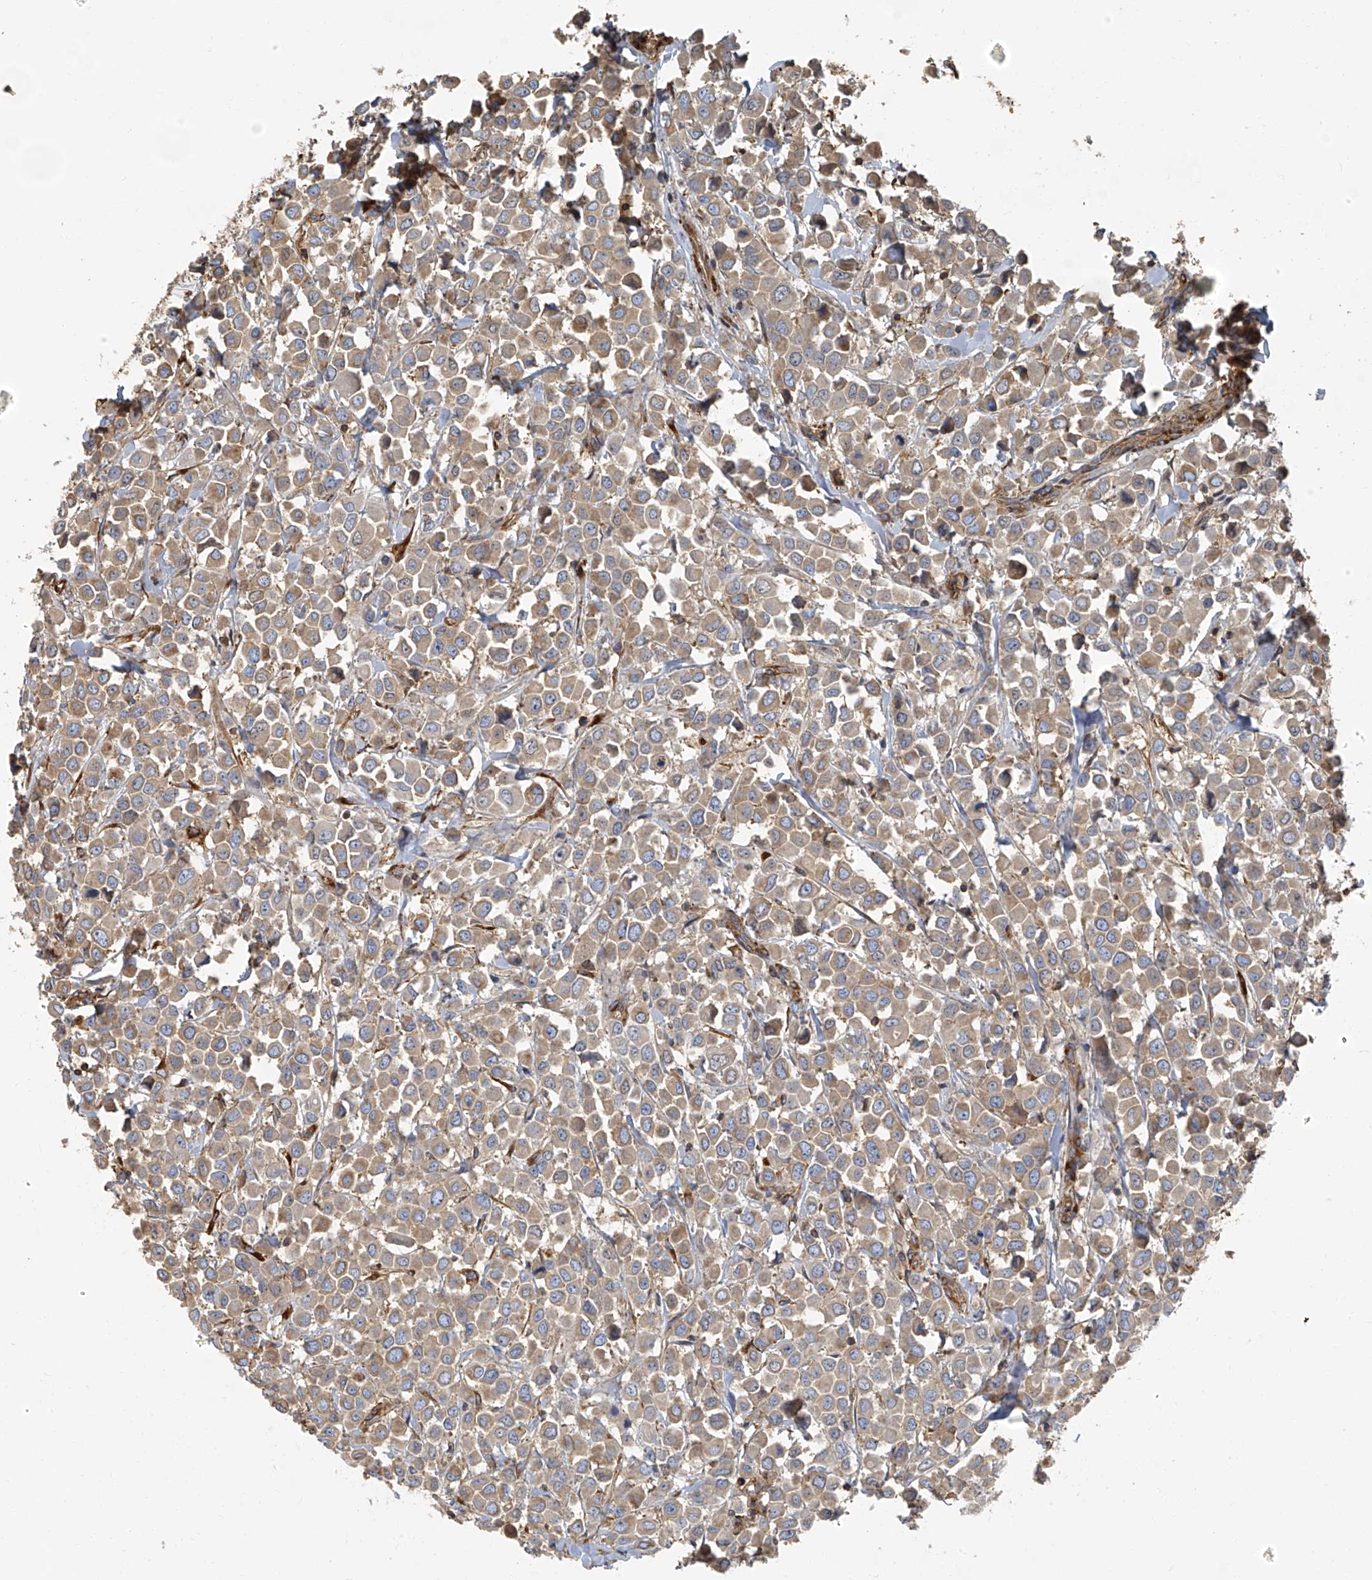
{"staining": {"intensity": "moderate", "quantity": ">75%", "location": "cytoplasmic/membranous"}, "tissue": "breast cancer", "cell_type": "Tumor cells", "image_type": "cancer", "snomed": [{"axis": "morphology", "description": "Duct carcinoma"}, {"axis": "topography", "description": "Breast"}], "caption": "Breast cancer (infiltrating ductal carcinoma) was stained to show a protein in brown. There is medium levels of moderate cytoplasmic/membranous positivity in approximately >75% of tumor cells.", "gene": "SEPTIN7", "patient": {"sex": "female", "age": 61}}